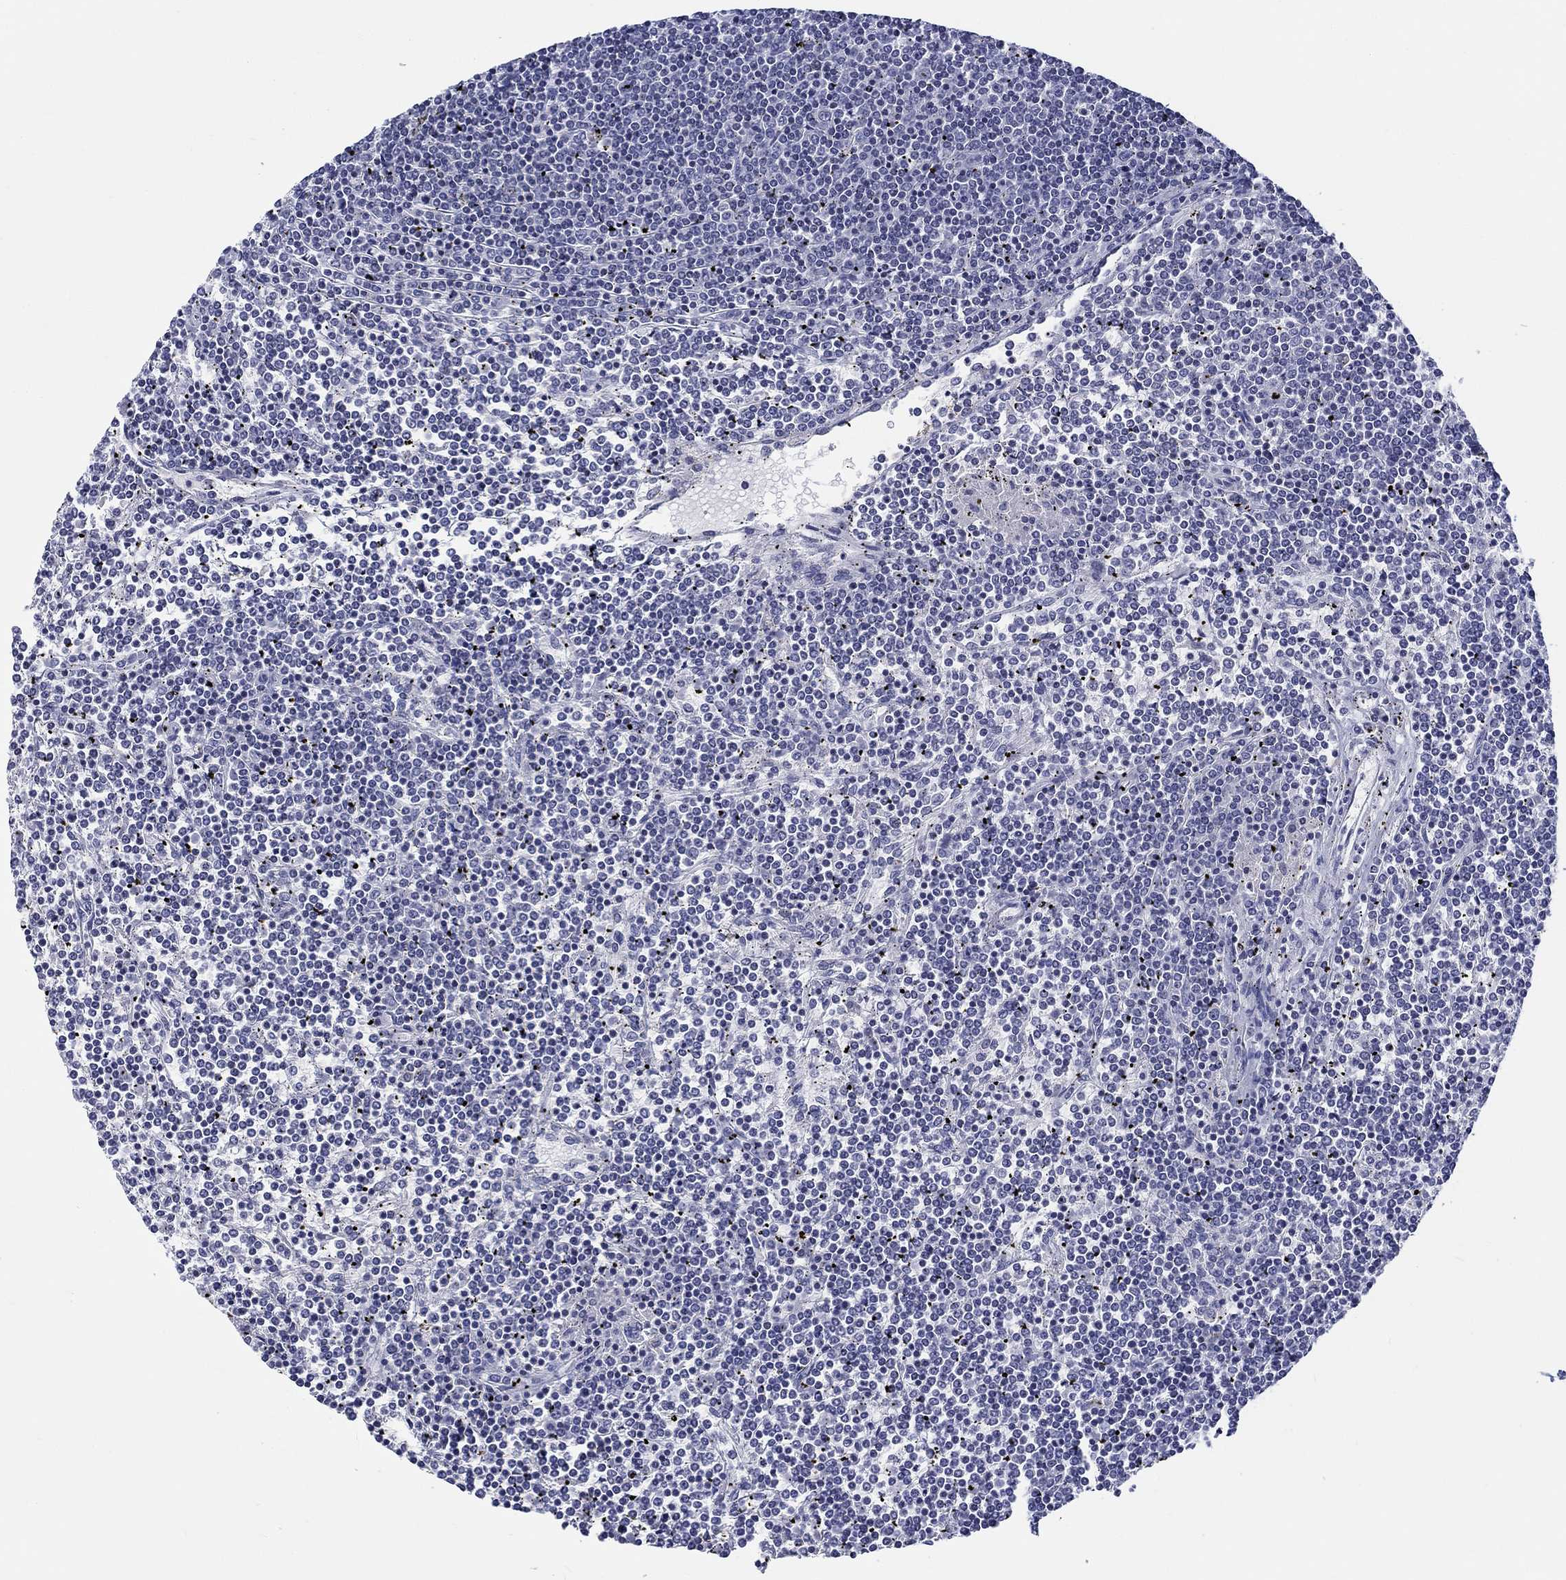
{"staining": {"intensity": "negative", "quantity": "none", "location": "none"}, "tissue": "lymphoma", "cell_type": "Tumor cells", "image_type": "cancer", "snomed": [{"axis": "morphology", "description": "Malignant lymphoma, non-Hodgkin's type, Low grade"}, {"axis": "topography", "description": "Spleen"}], "caption": "Immunohistochemistry image of human lymphoma stained for a protein (brown), which reveals no expression in tumor cells.", "gene": "H1-1", "patient": {"sex": "female", "age": 19}}